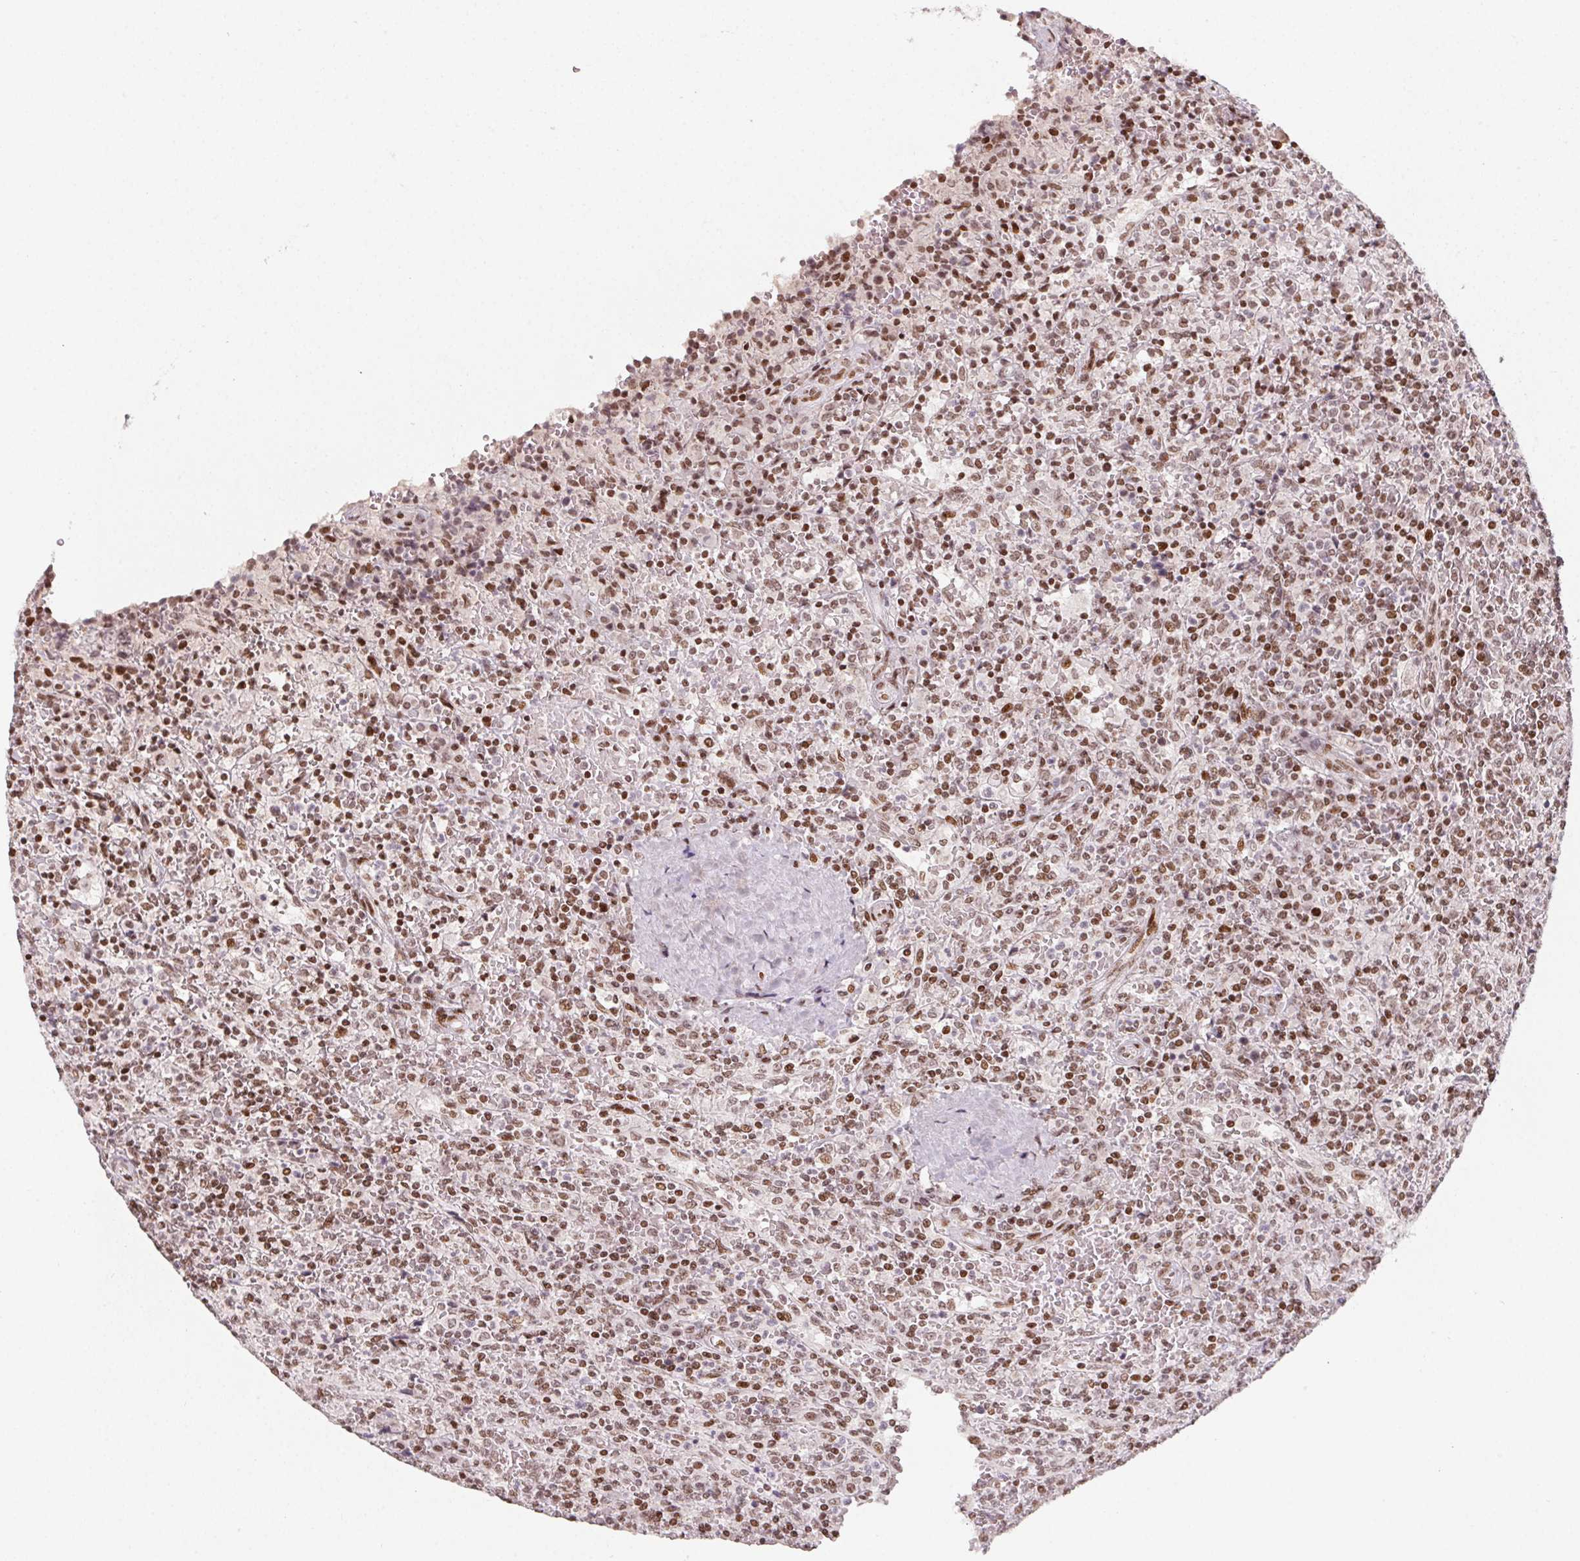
{"staining": {"intensity": "moderate", "quantity": ">75%", "location": "nuclear"}, "tissue": "lymphoma", "cell_type": "Tumor cells", "image_type": "cancer", "snomed": [{"axis": "morphology", "description": "Malignant lymphoma, non-Hodgkin's type, Low grade"}, {"axis": "topography", "description": "Spleen"}], "caption": "Low-grade malignant lymphoma, non-Hodgkin's type stained for a protein (brown) reveals moderate nuclear positive expression in about >75% of tumor cells.", "gene": "KMT2A", "patient": {"sex": "male", "age": 62}}